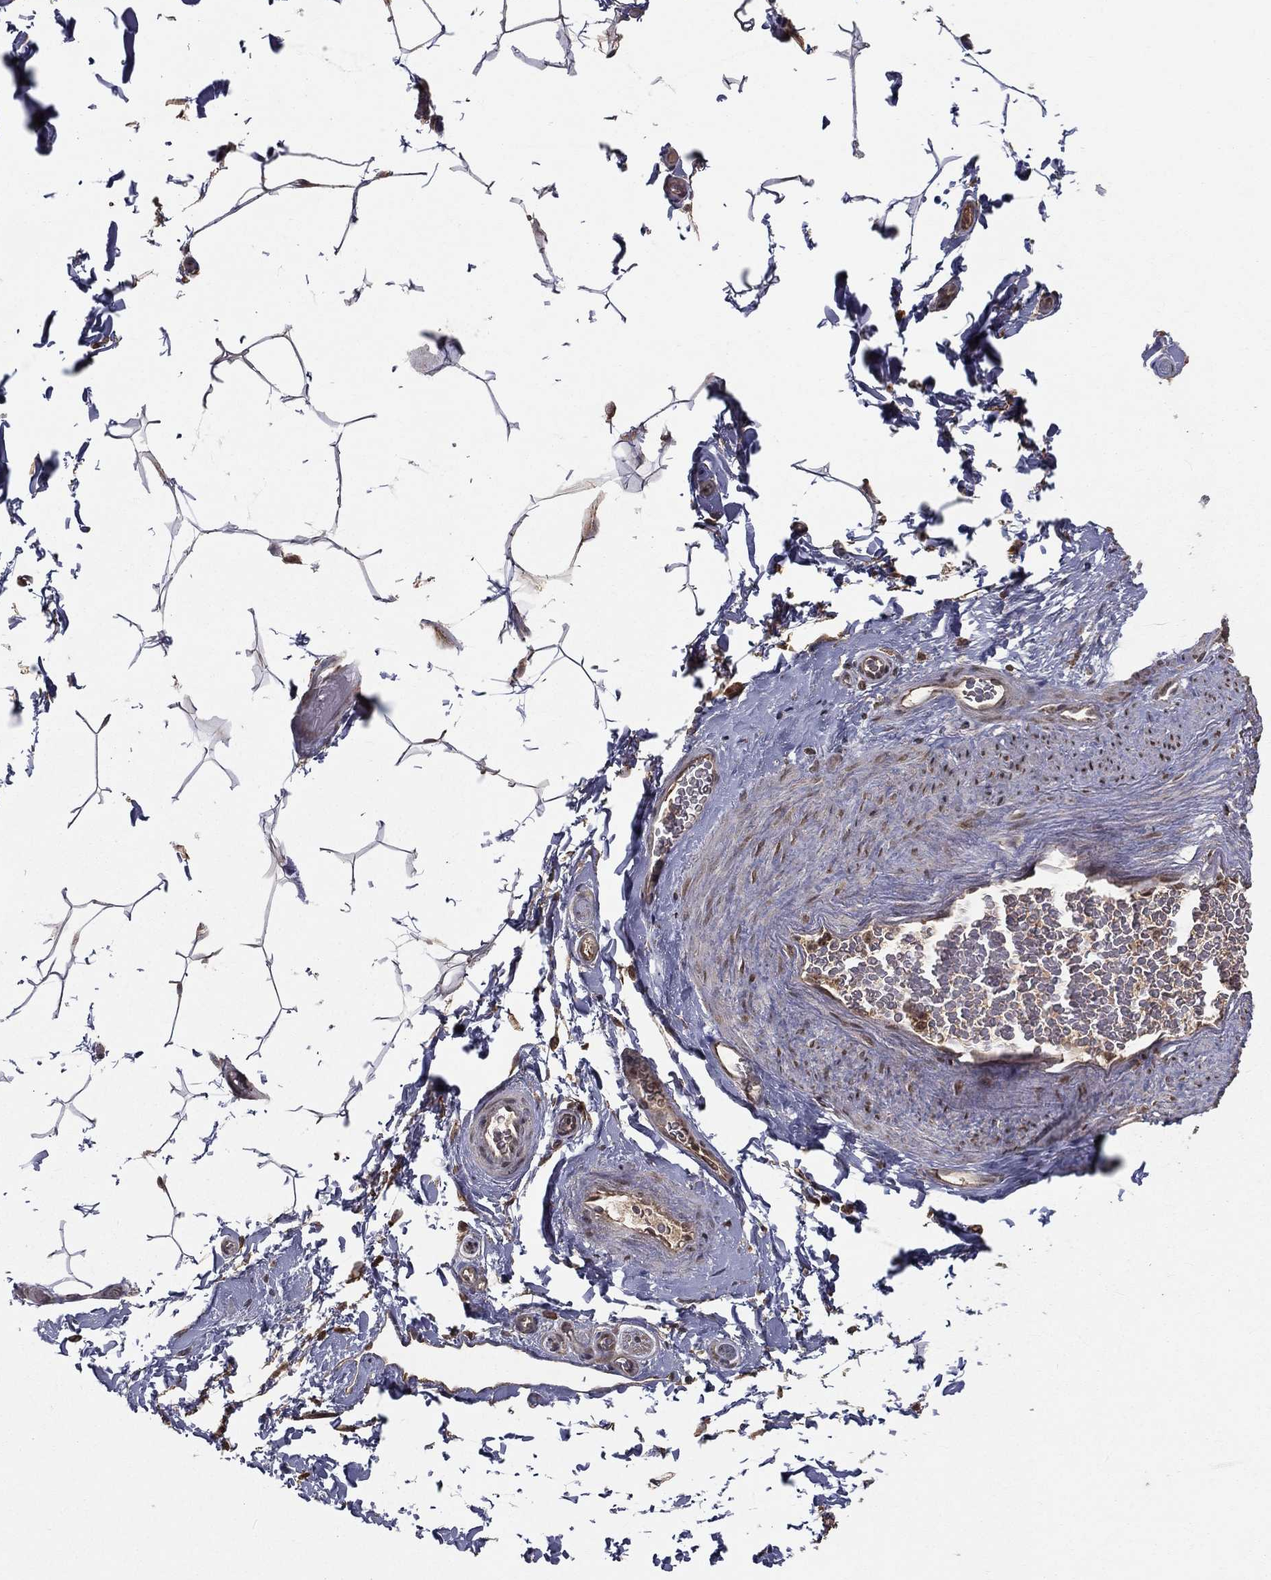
{"staining": {"intensity": "negative", "quantity": "none", "location": "none"}, "tissue": "adipose tissue", "cell_type": "Adipocytes", "image_type": "normal", "snomed": [{"axis": "morphology", "description": "Normal tissue, NOS"}, {"axis": "topography", "description": "Soft tissue"}, {"axis": "topography", "description": "Vascular tissue"}], "caption": "Protein analysis of normal adipose tissue reveals no significant positivity in adipocytes.", "gene": "ZDHHC15", "patient": {"sex": "male", "age": 41}}